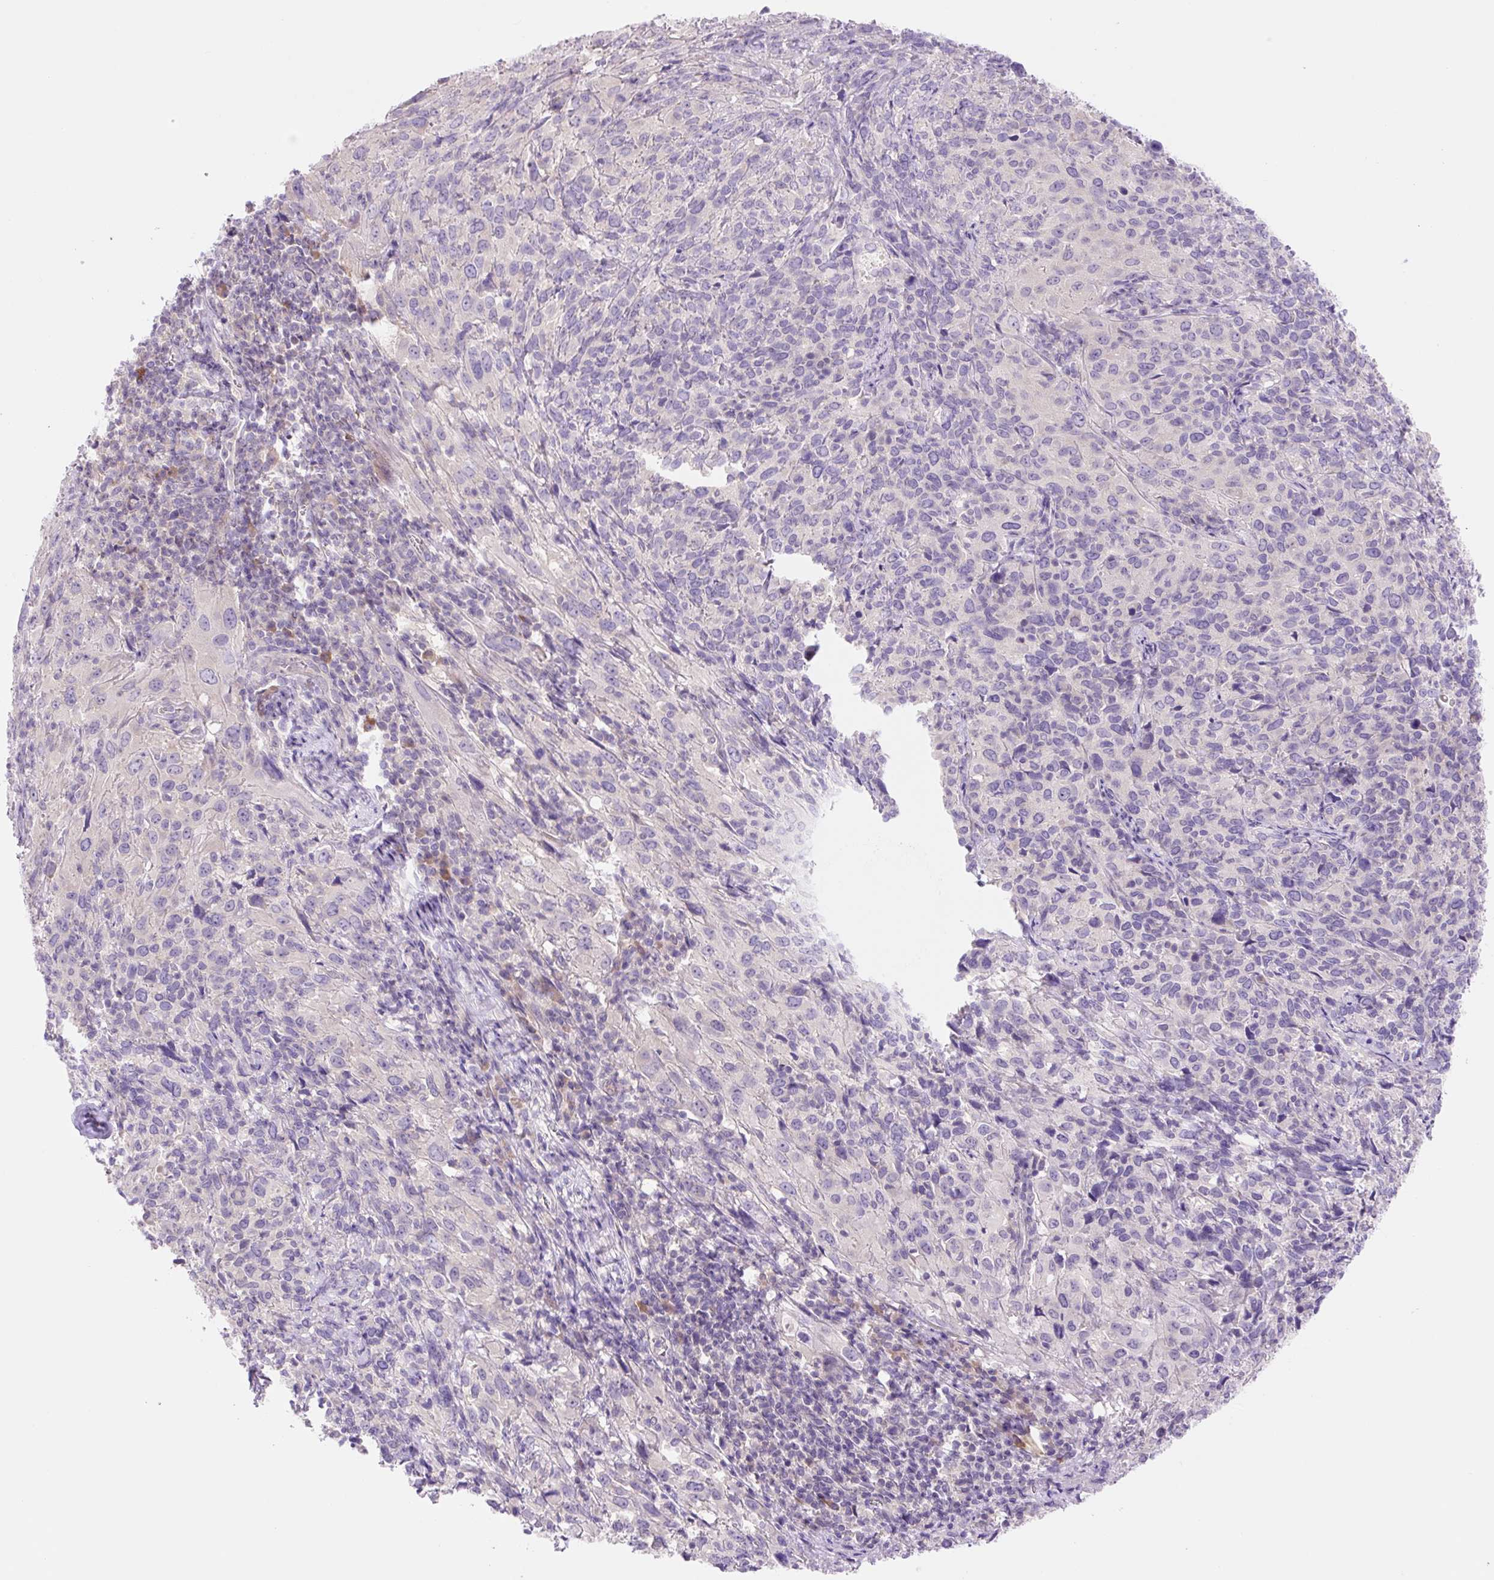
{"staining": {"intensity": "negative", "quantity": "none", "location": "none"}, "tissue": "cervical cancer", "cell_type": "Tumor cells", "image_type": "cancer", "snomed": [{"axis": "morphology", "description": "Squamous cell carcinoma, NOS"}, {"axis": "topography", "description": "Cervix"}], "caption": "IHC of cervical cancer (squamous cell carcinoma) demonstrates no positivity in tumor cells.", "gene": "CELF6", "patient": {"sex": "female", "age": 51}}